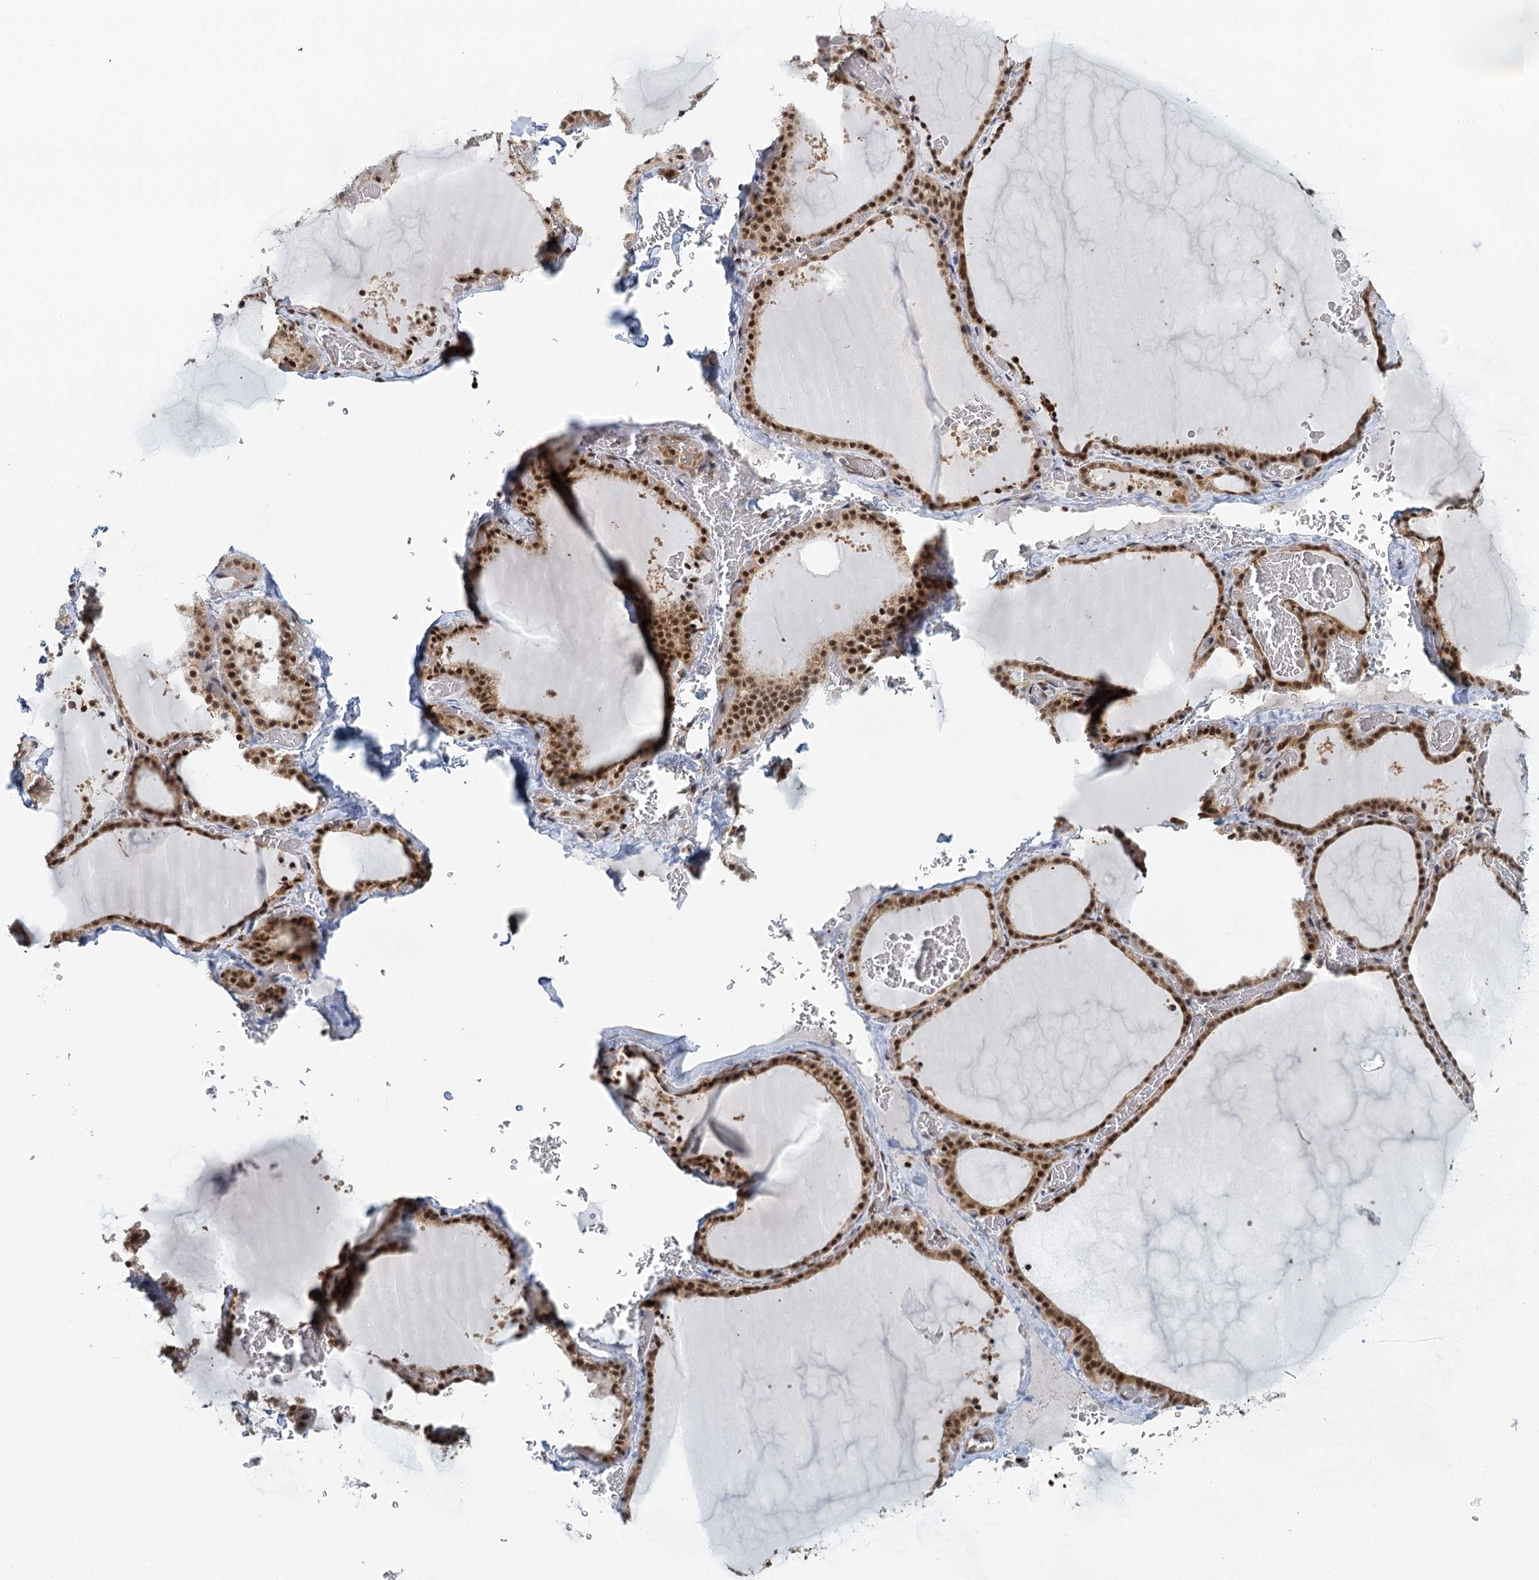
{"staining": {"intensity": "strong", "quantity": ">75%", "location": "nuclear"}, "tissue": "thyroid gland", "cell_type": "Glandular cells", "image_type": "normal", "snomed": [{"axis": "morphology", "description": "Normal tissue, NOS"}, {"axis": "topography", "description": "Thyroid gland"}], "caption": "This is an image of immunohistochemistry (IHC) staining of normal thyroid gland, which shows strong expression in the nuclear of glandular cells.", "gene": "GPATCH11", "patient": {"sex": "female", "age": 39}}